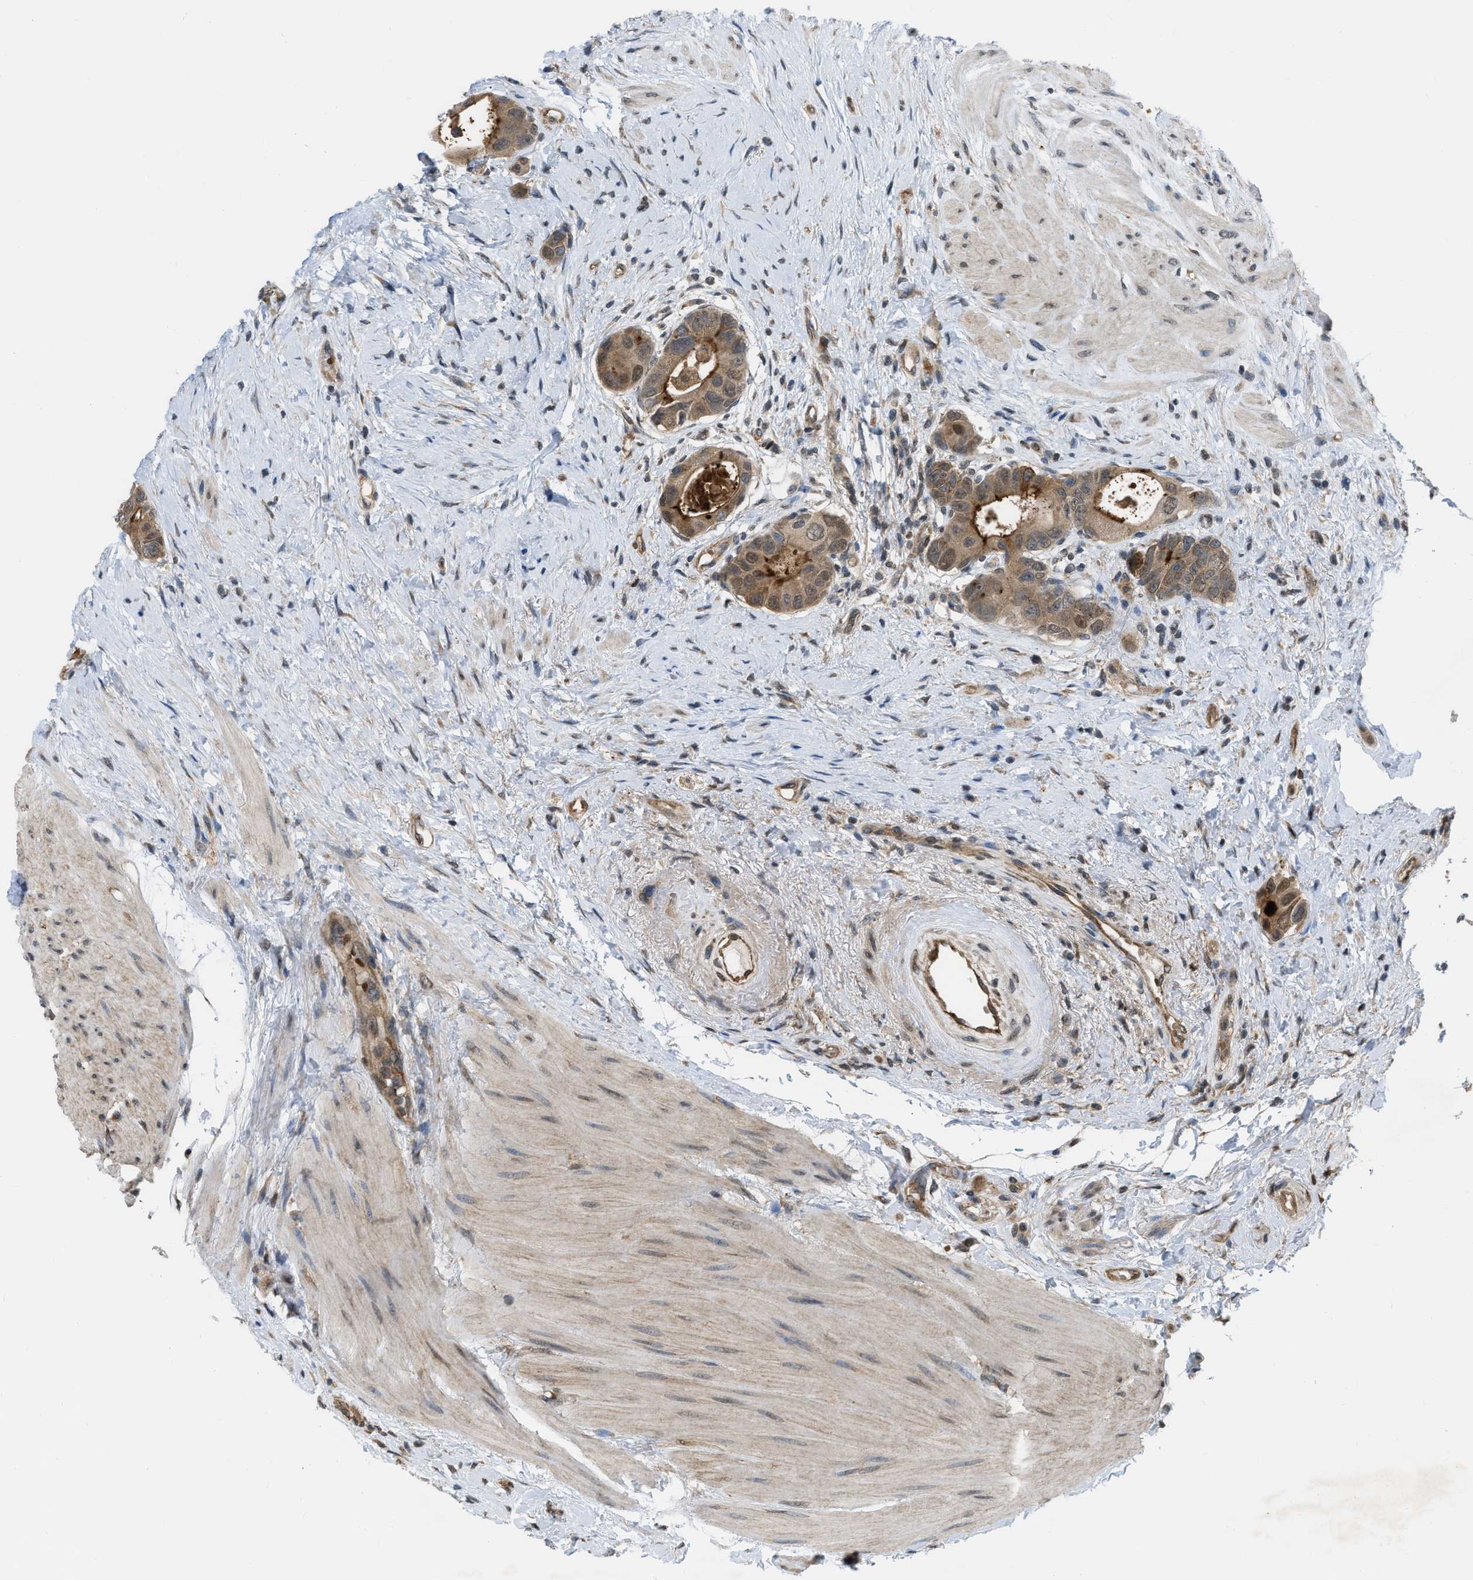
{"staining": {"intensity": "moderate", "quantity": ">75%", "location": "cytoplasmic/membranous"}, "tissue": "colorectal cancer", "cell_type": "Tumor cells", "image_type": "cancer", "snomed": [{"axis": "morphology", "description": "Adenocarcinoma, NOS"}, {"axis": "topography", "description": "Rectum"}], "caption": "The image reveals immunohistochemical staining of colorectal adenocarcinoma. There is moderate cytoplasmic/membranous positivity is appreciated in approximately >75% of tumor cells.", "gene": "BCL7C", "patient": {"sex": "male", "age": 51}}